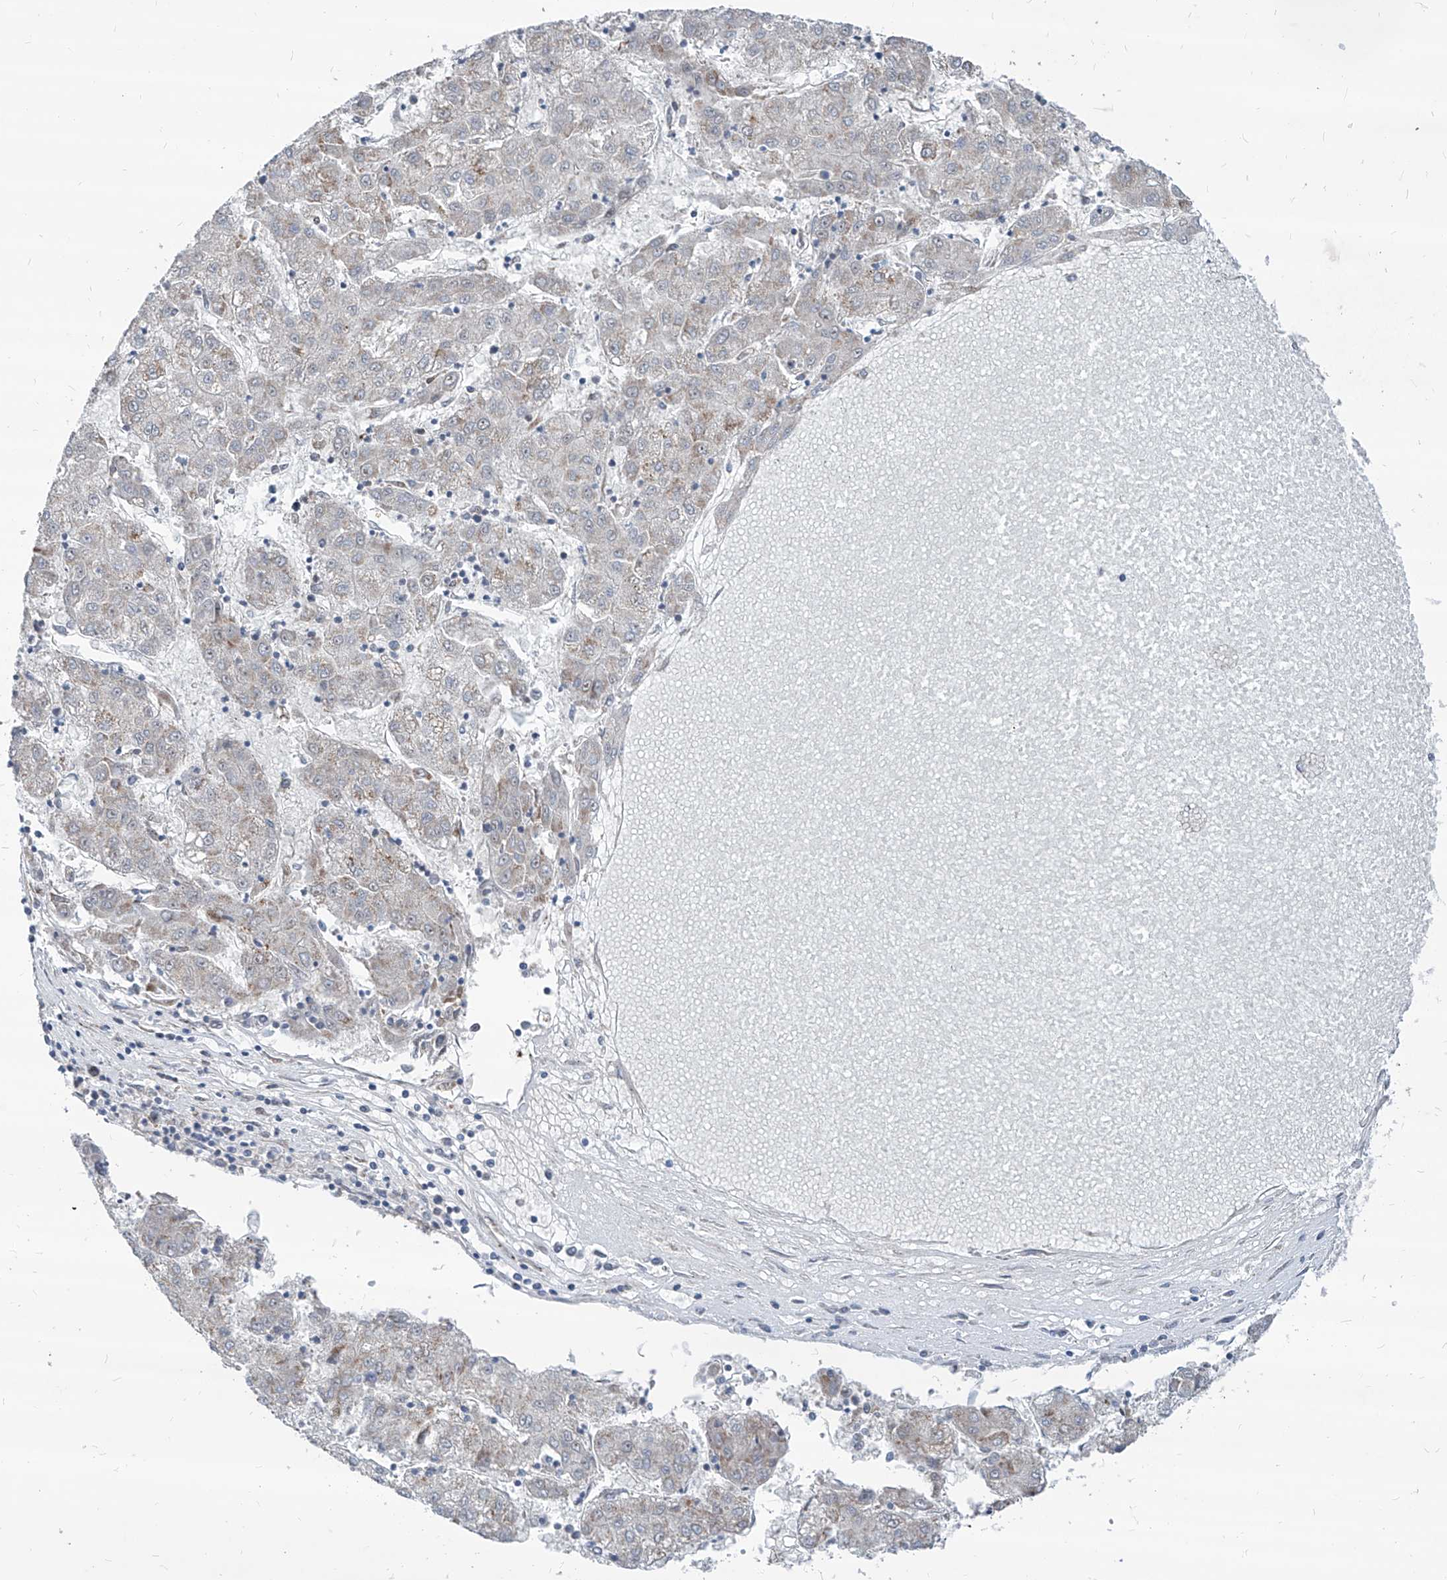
{"staining": {"intensity": "weak", "quantity": "<25%", "location": "cytoplasmic/membranous"}, "tissue": "liver cancer", "cell_type": "Tumor cells", "image_type": "cancer", "snomed": [{"axis": "morphology", "description": "Carcinoma, Hepatocellular, NOS"}, {"axis": "topography", "description": "Liver"}], "caption": "Histopathology image shows no protein staining in tumor cells of liver cancer (hepatocellular carcinoma) tissue.", "gene": "AGPS", "patient": {"sex": "male", "age": 72}}